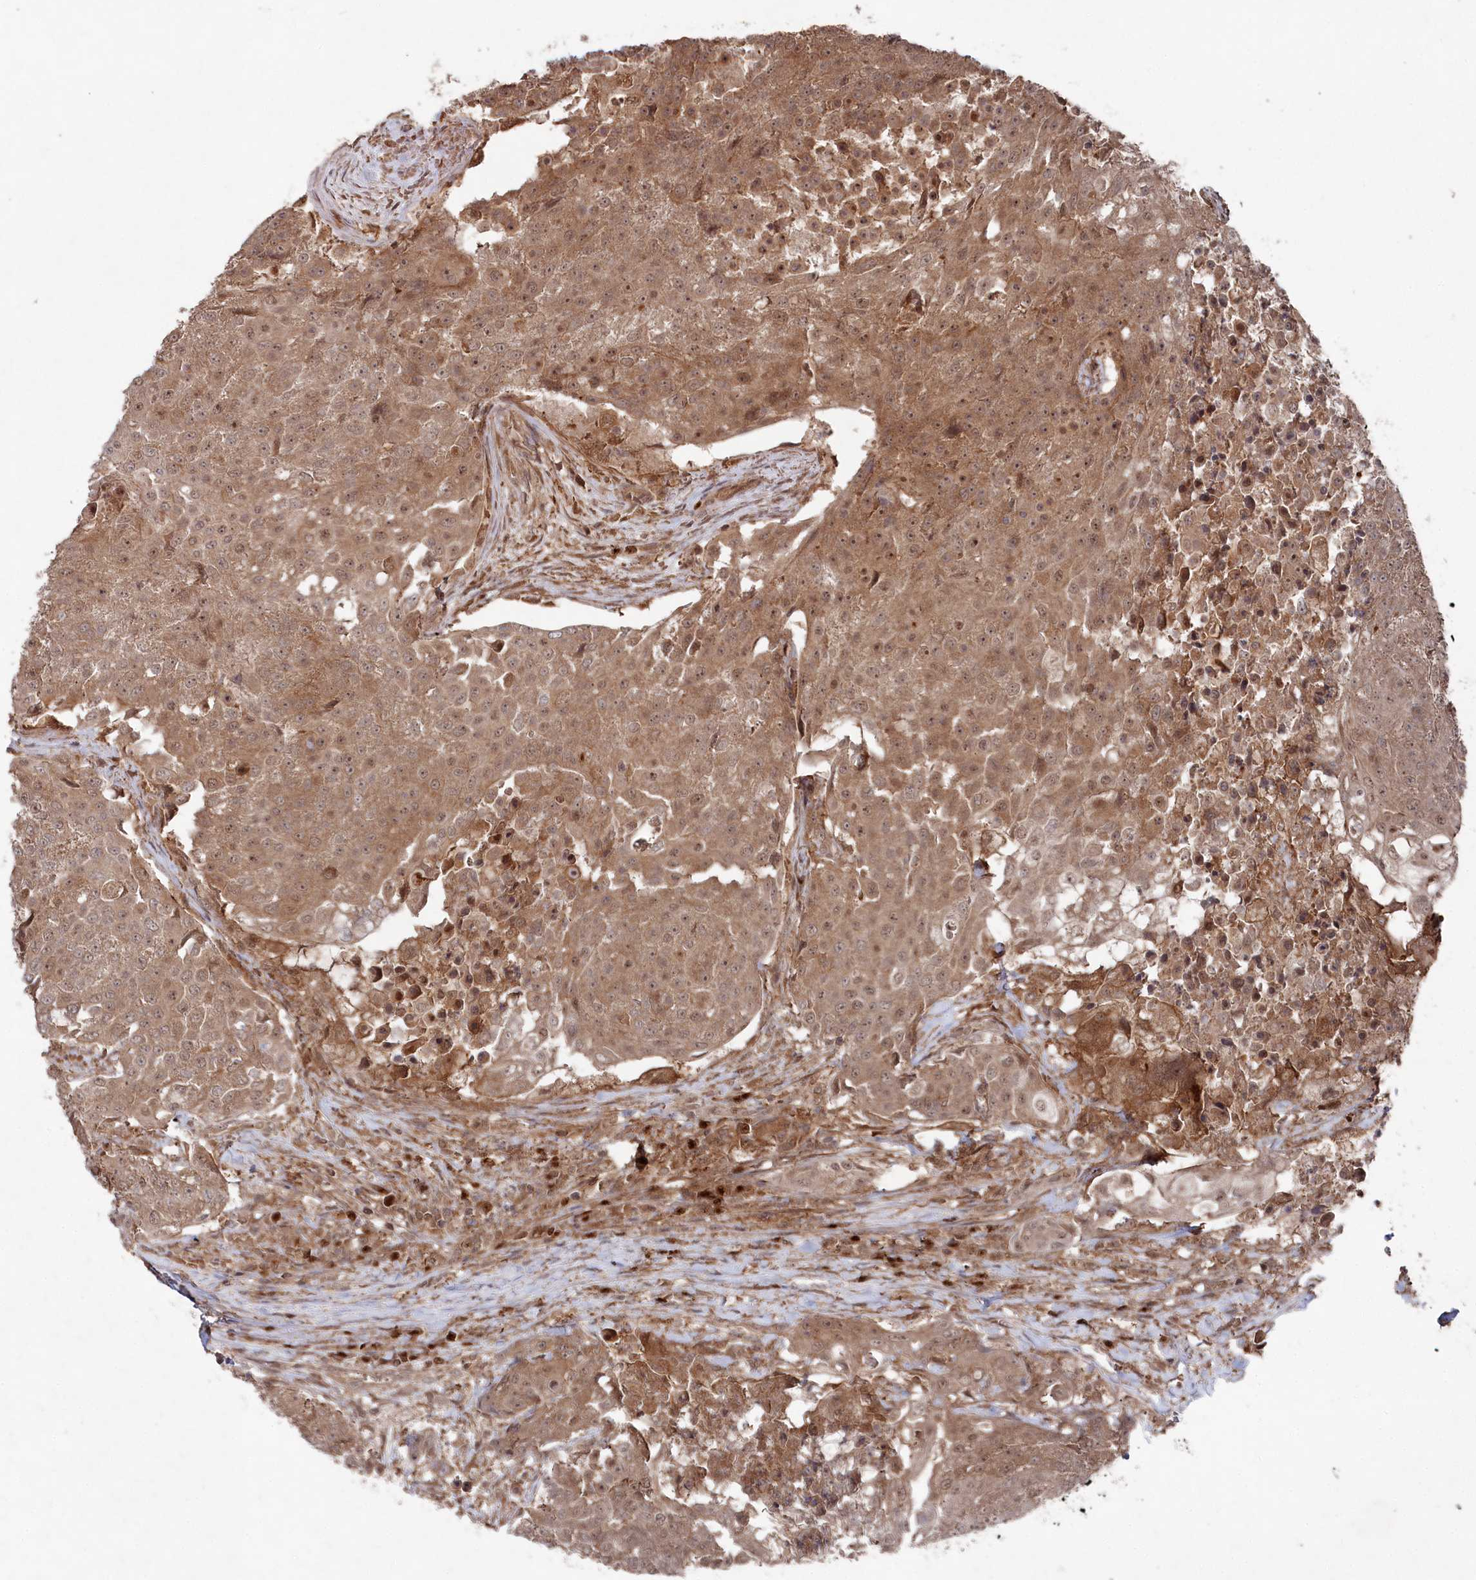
{"staining": {"intensity": "moderate", "quantity": ">75%", "location": "cytoplasmic/membranous,nuclear"}, "tissue": "urothelial cancer", "cell_type": "Tumor cells", "image_type": "cancer", "snomed": [{"axis": "morphology", "description": "Urothelial carcinoma, High grade"}, {"axis": "topography", "description": "Urinary bladder"}], "caption": "Immunohistochemical staining of human high-grade urothelial carcinoma reveals moderate cytoplasmic/membranous and nuclear protein expression in about >75% of tumor cells.", "gene": "BORCS7", "patient": {"sex": "female", "age": 63}}